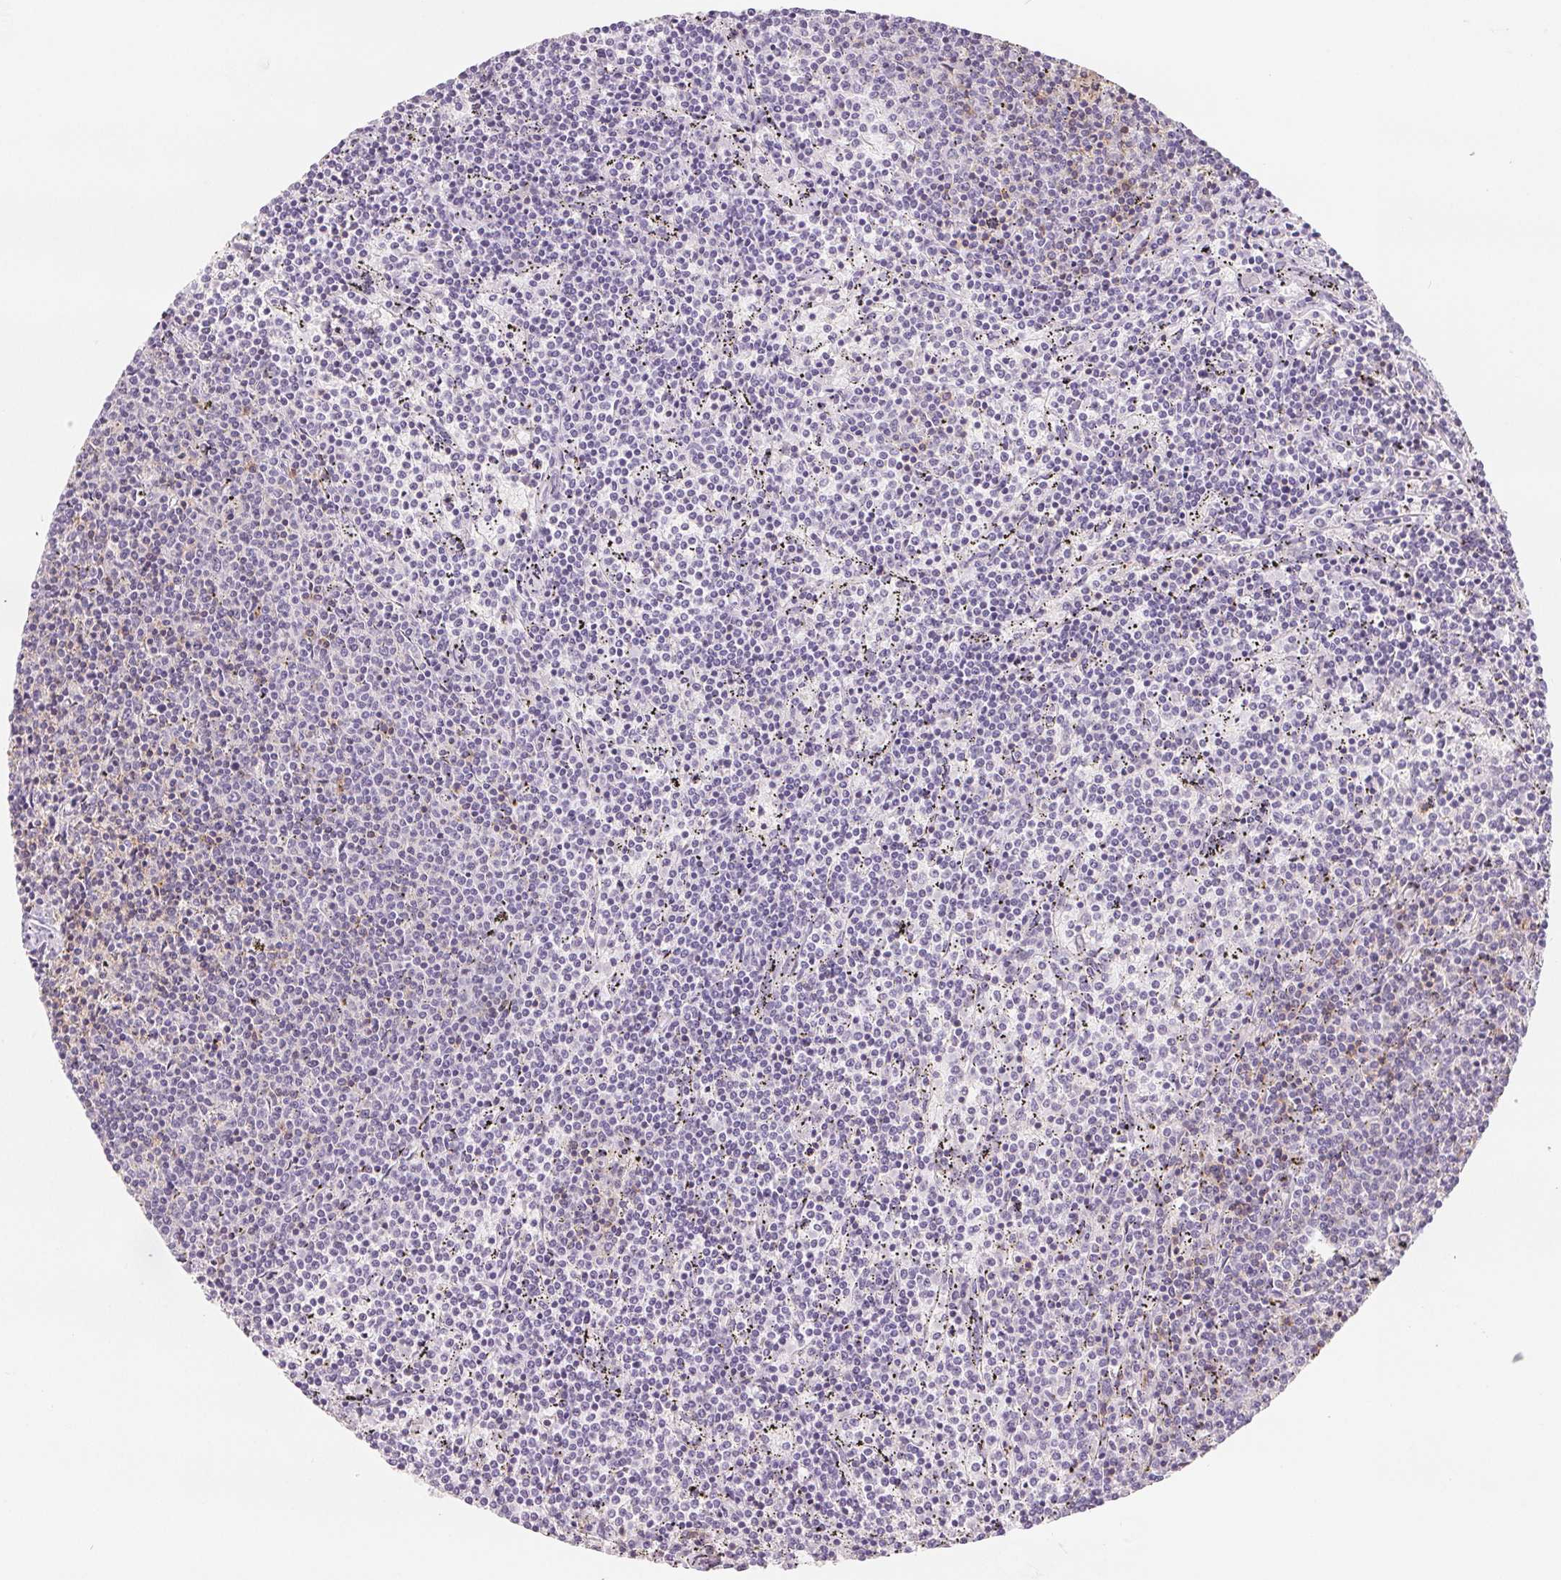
{"staining": {"intensity": "negative", "quantity": "none", "location": "none"}, "tissue": "lymphoma", "cell_type": "Tumor cells", "image_type": "cancer", "snomed": [{"axis": "morphology", "description": "Malignant lymphoma, non-Hodgkin's type, Low grade"}, {"axis": "topography", "description": "Spleen"}], "caption": "High magnification brightfield microscopy of malignant lymphoma, non-Hodgkin's type (low-grade) stained with DAB (brown) and counterstained with hematoxylin (blue): tumor cells show no significant staining.", "gene": "CD69", "patient": {"sex": "female", "age": 50}}